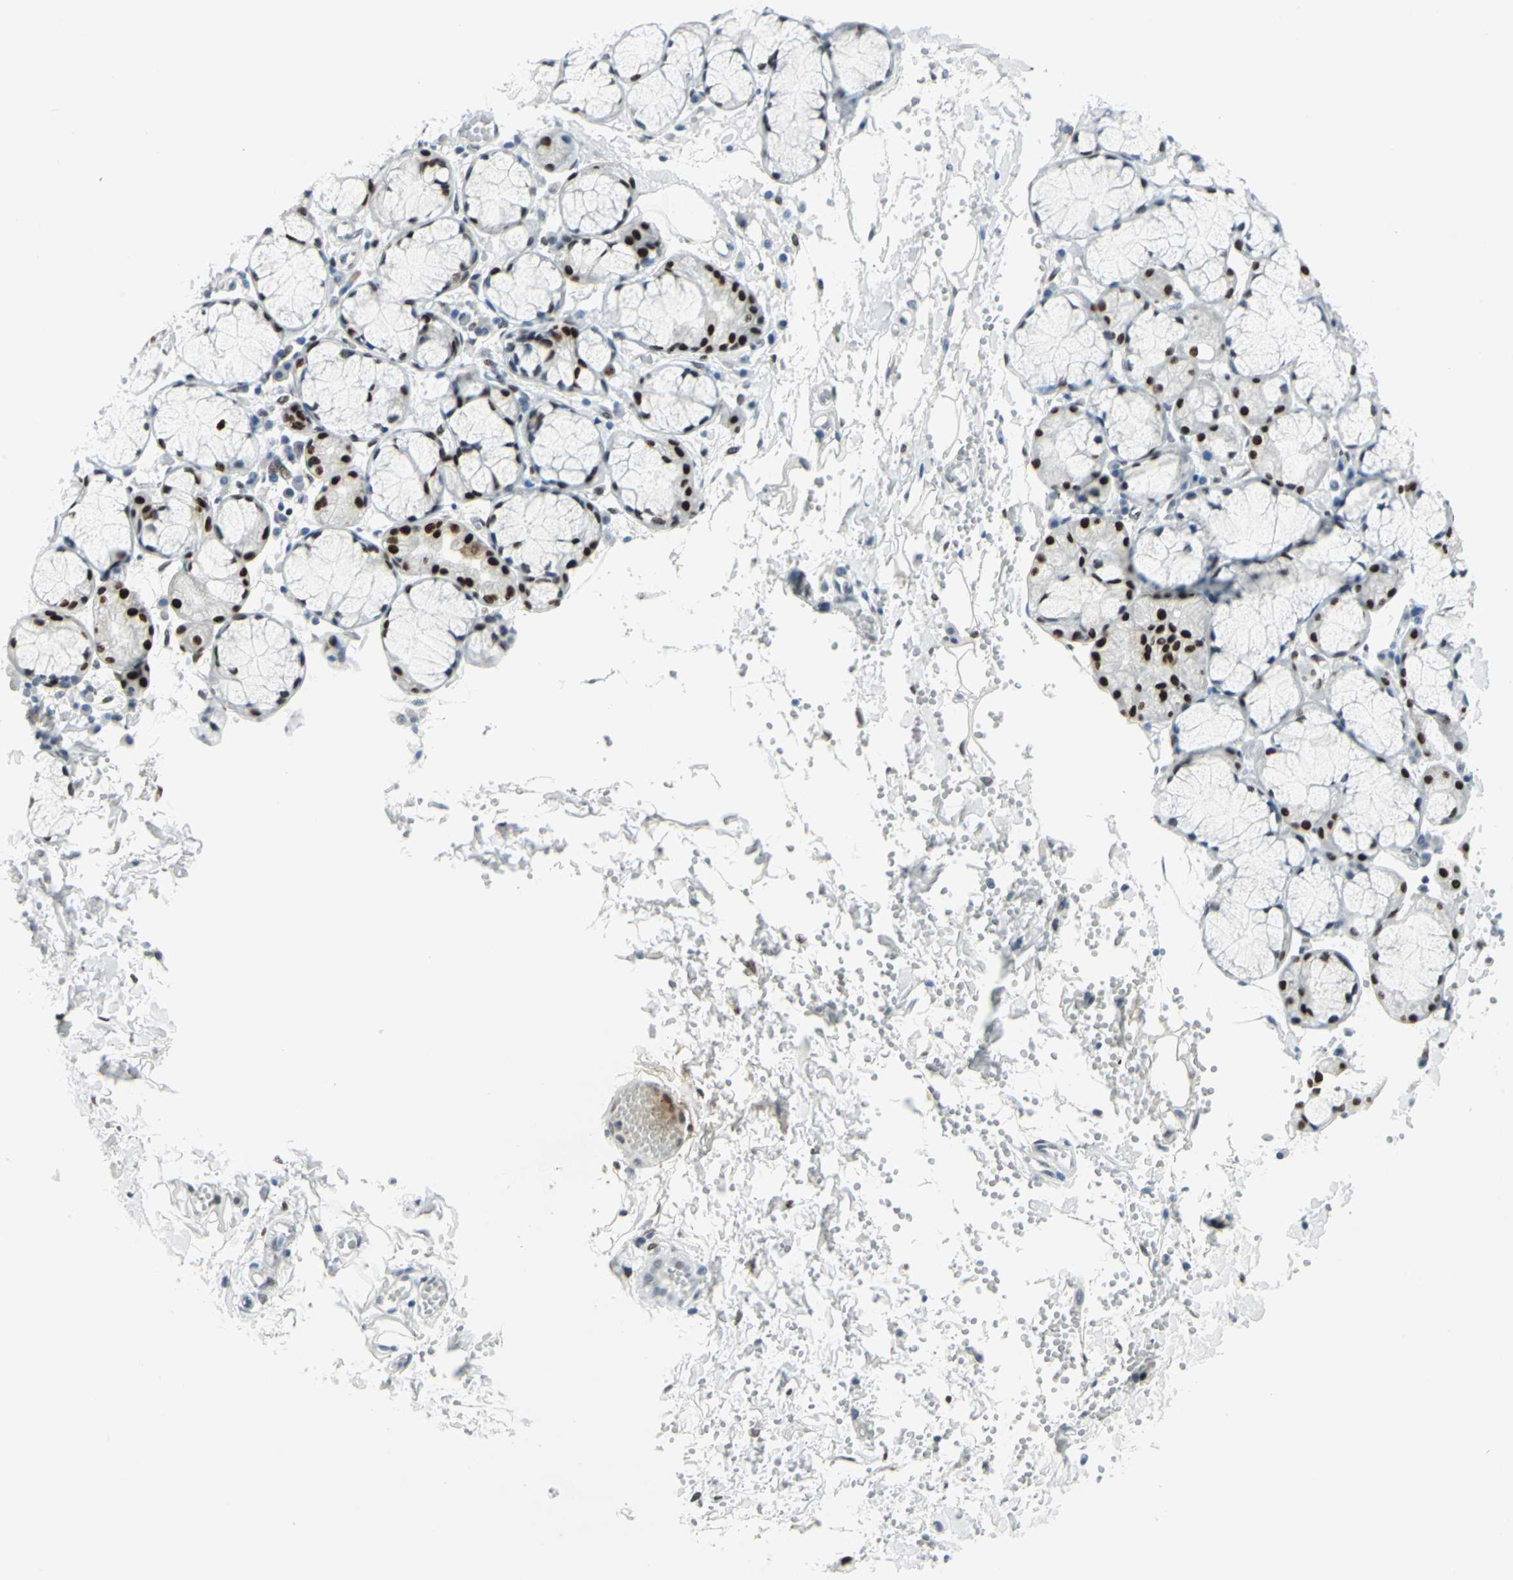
{"staining": {"intensity": "strong", "quantity": ">75%", "location": "nuclear"}, "tissue": "salivary gland", "cell_type": "Glandular cells", "image_type": "normal", "snomed": [{"axis": "morphology", "description": "Normal tissue, NOS"}, {"axis": "topography", "description": "Skeletal muscle"}, {"axis": "topography", "description": "Oral tissue"}, {"axis": "topography", "description": "Salivary gland"}, {"axis": "topography", "description": "Peripheral nerve tissue"}], "caption": "Salivary gland stained with DAB (3,3'-diaminobenzidine) immunohistochemistry shows high levels of strong nuclear positivity in approximately >75% of glandular cells.", "gene": "MEIS2", "patient": {"sex": "male", "age": 54}}